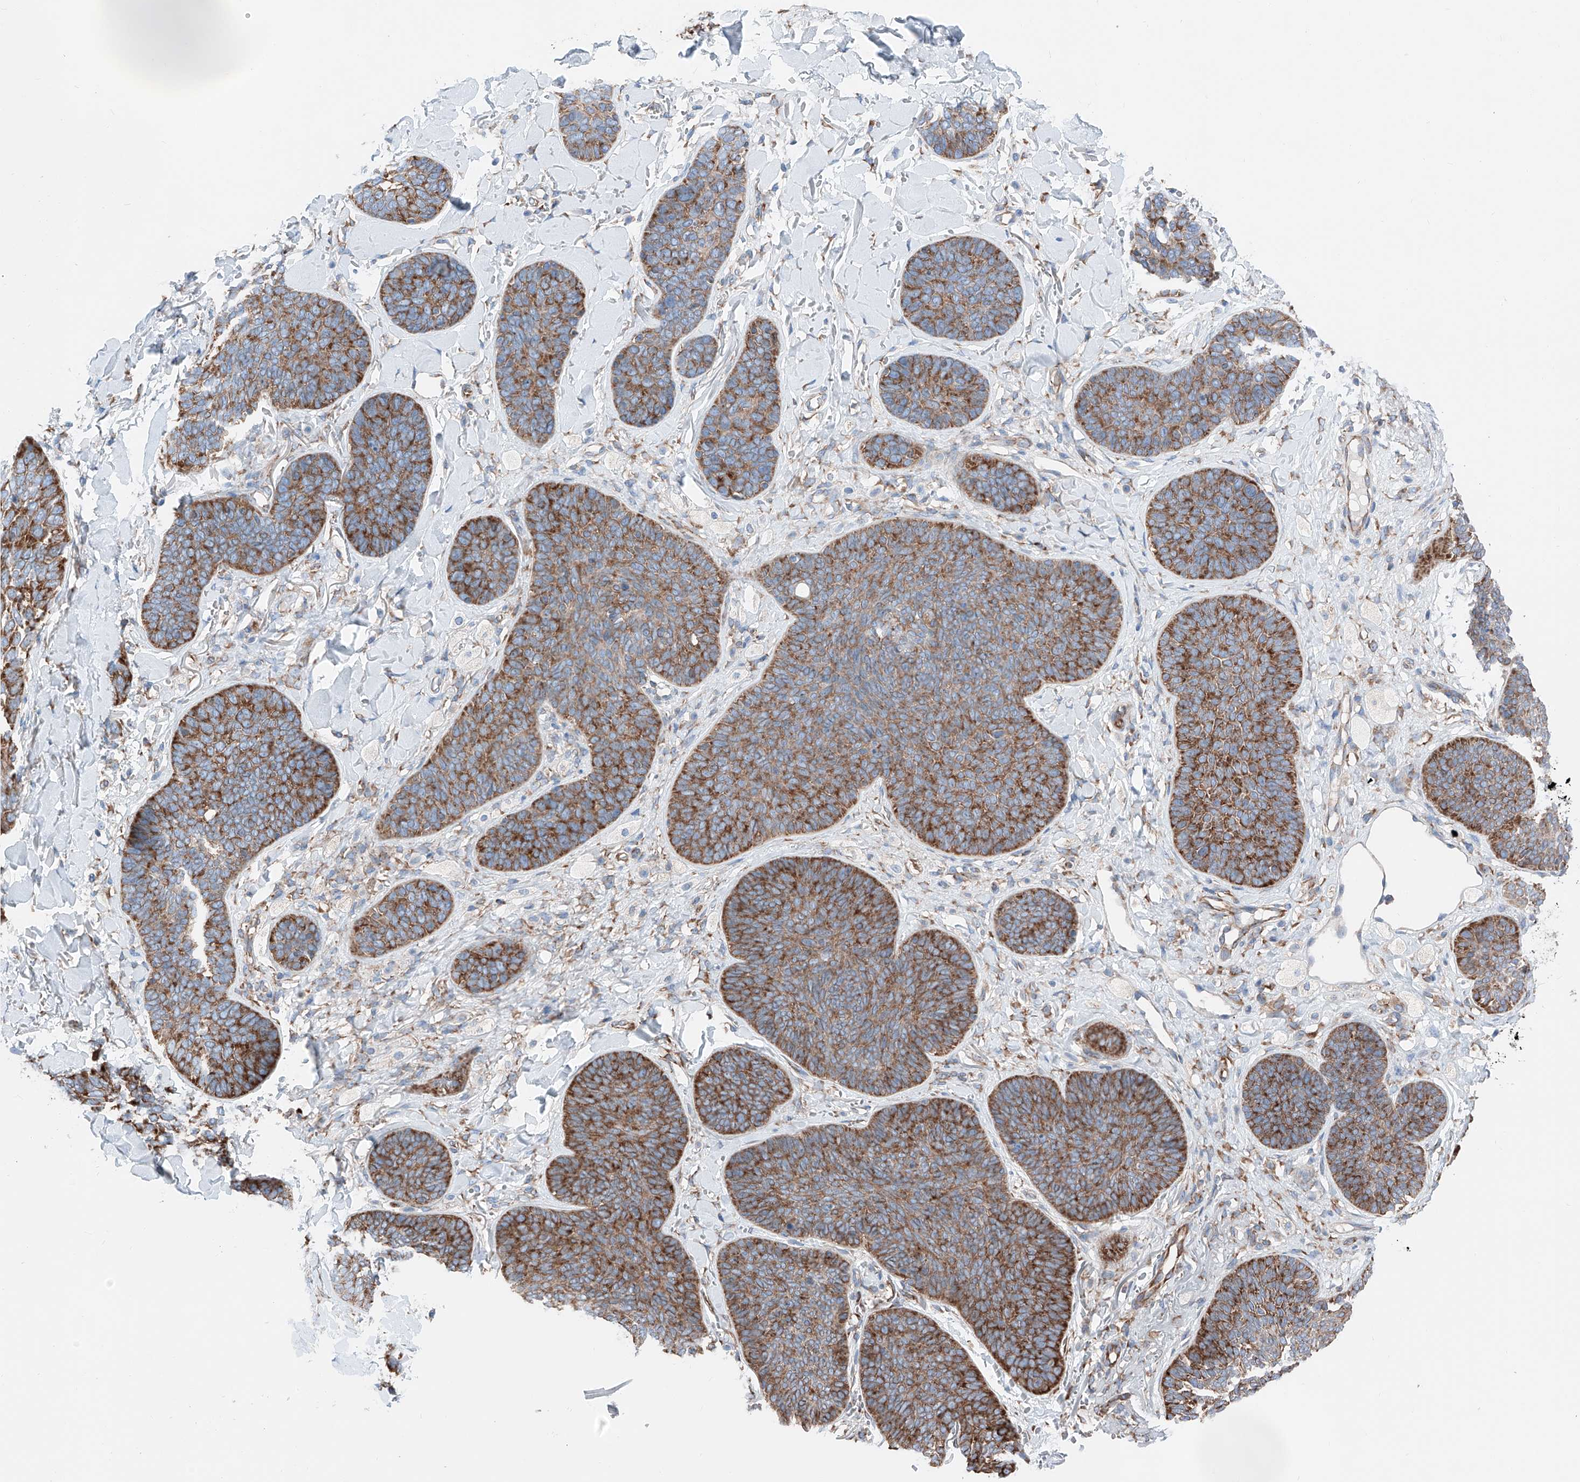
{"staining": {"intensity": "strong", "quantity": ">75%", "location": "cytoplasmic/membranous"}, "tissue": "skin cancer", "cell_type": "Tumor cells", "image_type": "cancer", "snomed": [{"axis": "morphology", "description": "Basal cell carcinoma"}, {"axis": "topography", "description": "Skin"}], "caption": "Immunohistochemistry staining of basal cell carcinoma (skin), which displays high levels of strong cytoplasmic/membranous positivity in about >75% of tumor cells indicating strong cytoplasmic/membranous protein expression. The staining was performed using DAB (3,3'-diaminobenzidine) (brown) for protein detection and nuclei were counterstained in hematoxylin (blue).", "gene": "CRELD1", "patient": {"sex": "male", "age": 85}}